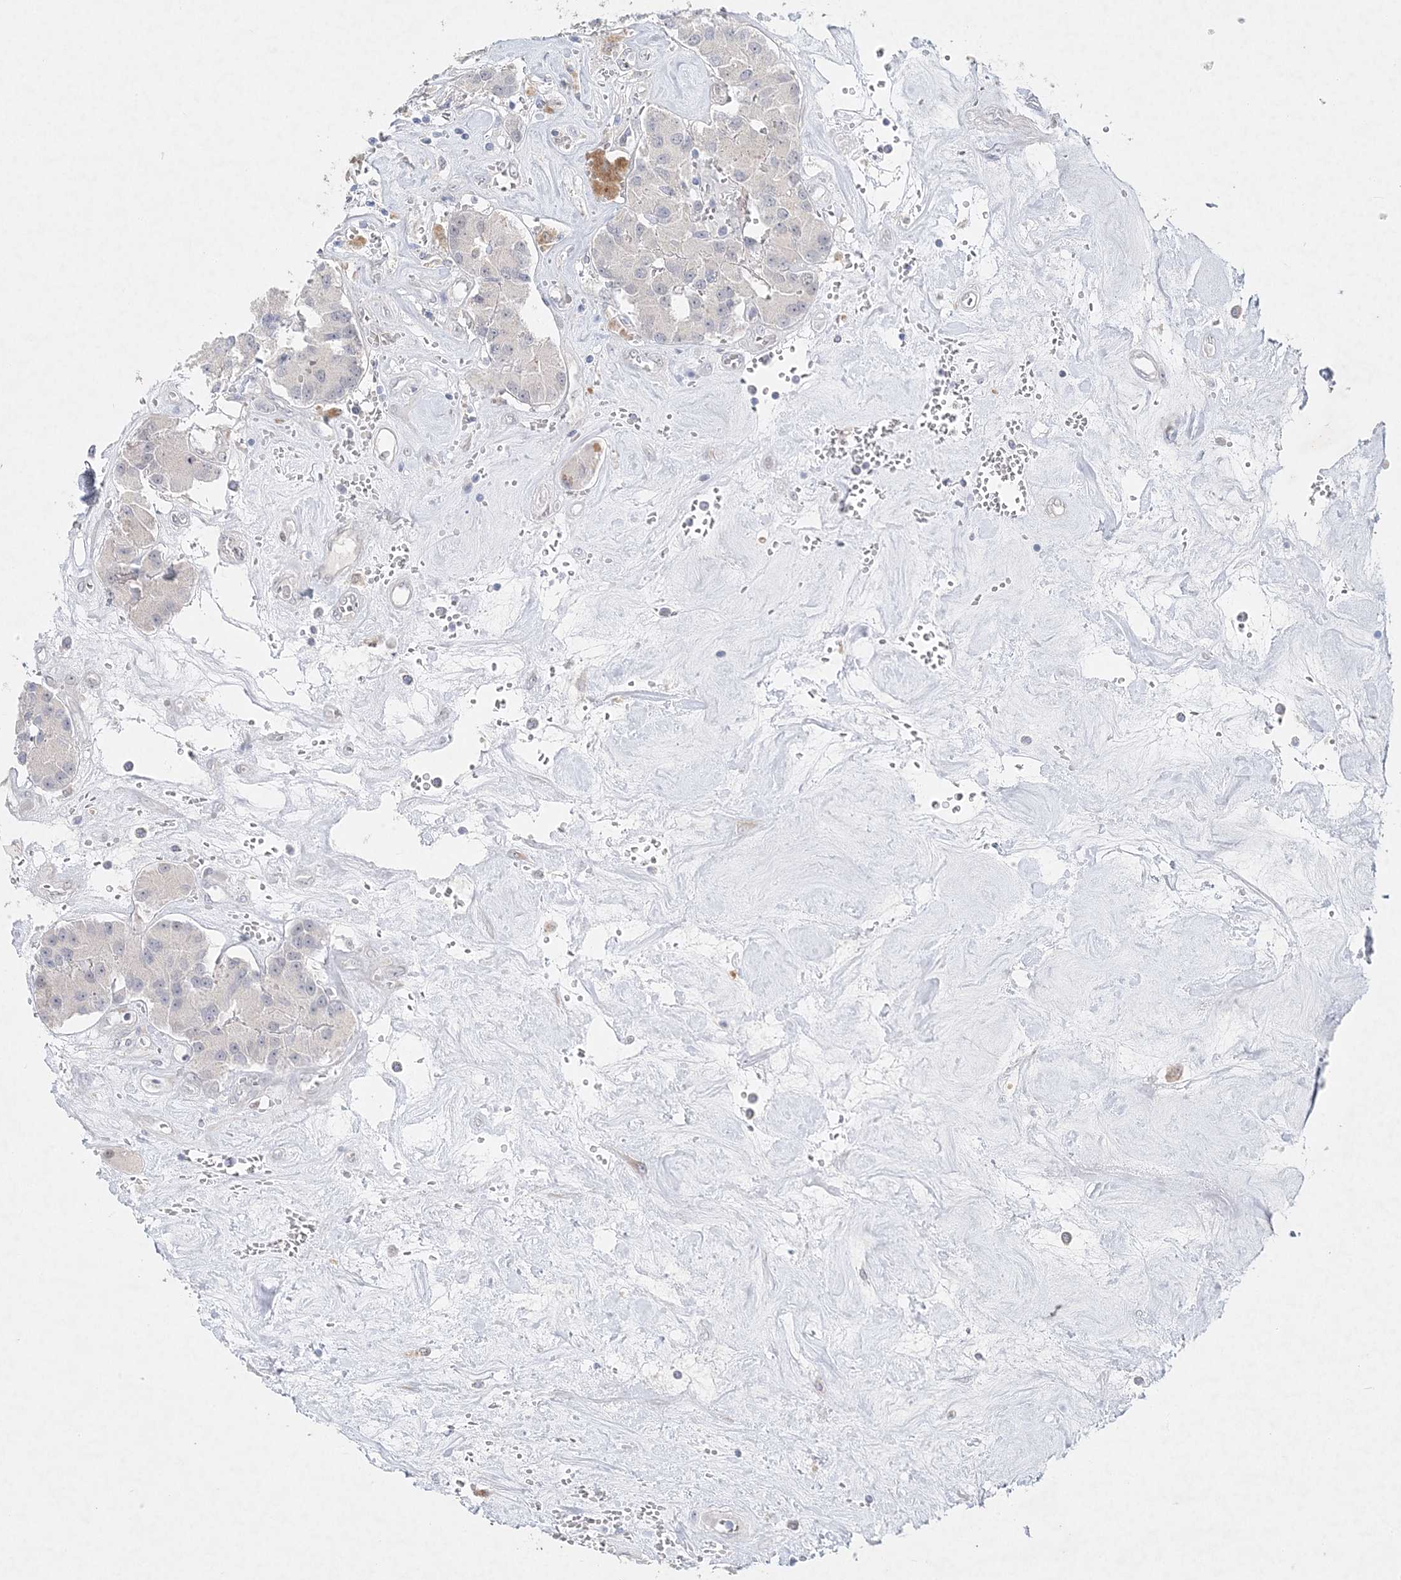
{"staining": {"intensity": "negative", "quantity": "none", "location": "none"}, "tissue": "carcinoid", "cell_type": "Tumor cells", "image_type": "cancer", "snomed": [{"axis": "morphology", "description": "Carcinoid, malignant, NOS"}, {"axis": "topography", "description": "Pancreas"}], "caption": "Immunohistochemistry image of neoplastic tissue: human carcinoid (malignant) stained with DAB (3,3'-diaminobenzidine) exhibits no significant protein positivity in tumor cells.", "gene": "MAT2B", "patient": {"sex": "male", "age": 41}}